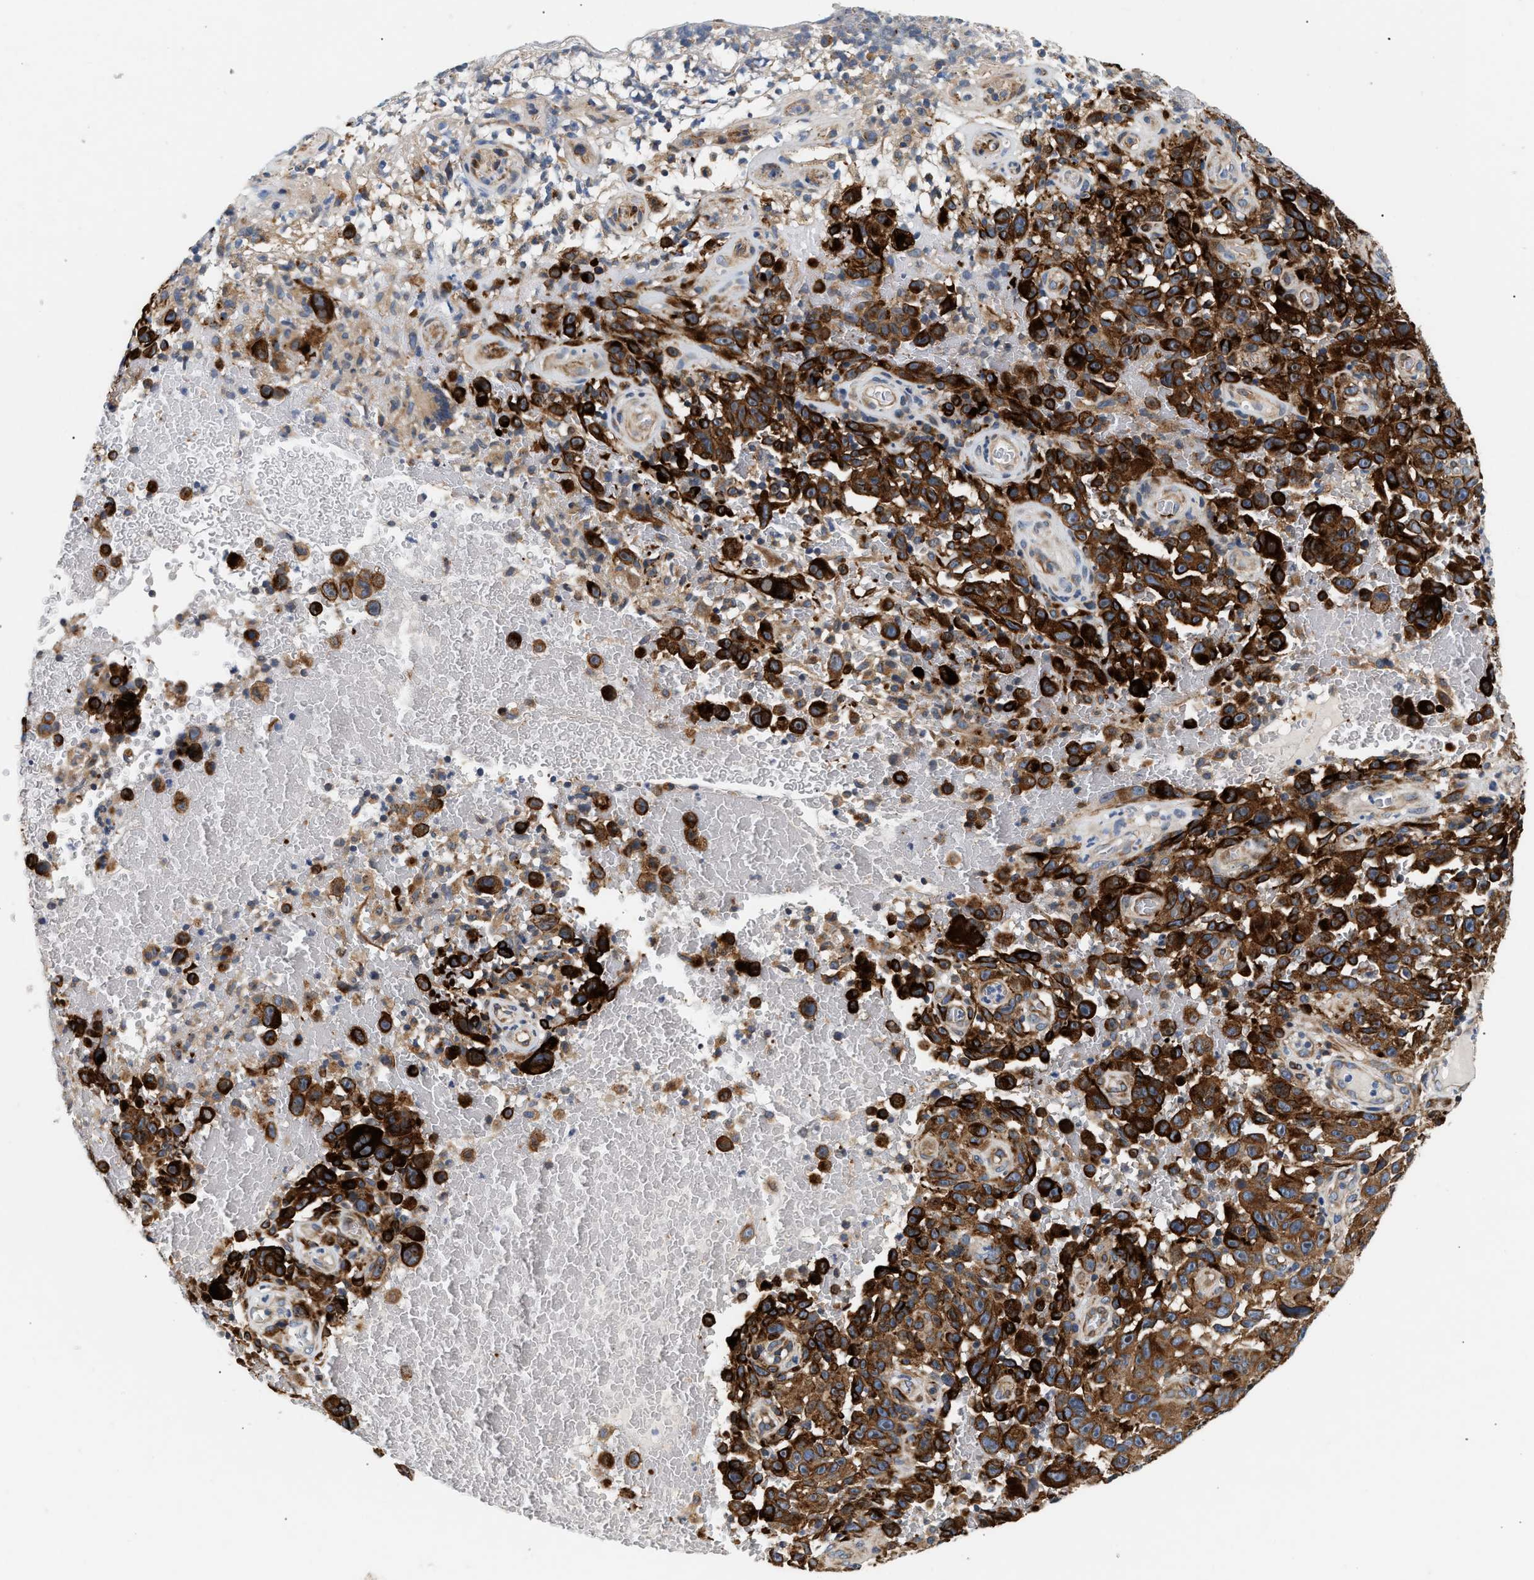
{"staining": {"intensity": "strong", "quantity": ">75%", "location": "cytoplasmic/membranous"}, "tissue": "melanoma", "cell_type": "Tumor cells", "image_type": "cancer", "snomed": [{"axis": "morphology", "description": "Malignant melanoma, NOS"}, {"axis": "topography", "description": "Skin"}], "caption": "Immunohistochemical staining of human melanoma displays high levels of strong cytoplasmic/membranous staining in approximately >75% of tumor cells. (Stains: DAB in brown, nuclei in blue, Microscopy: brightfield microscopy at high magnification).", "gene": "IFT74", "patient": {"sex": "female", "age": 82}}